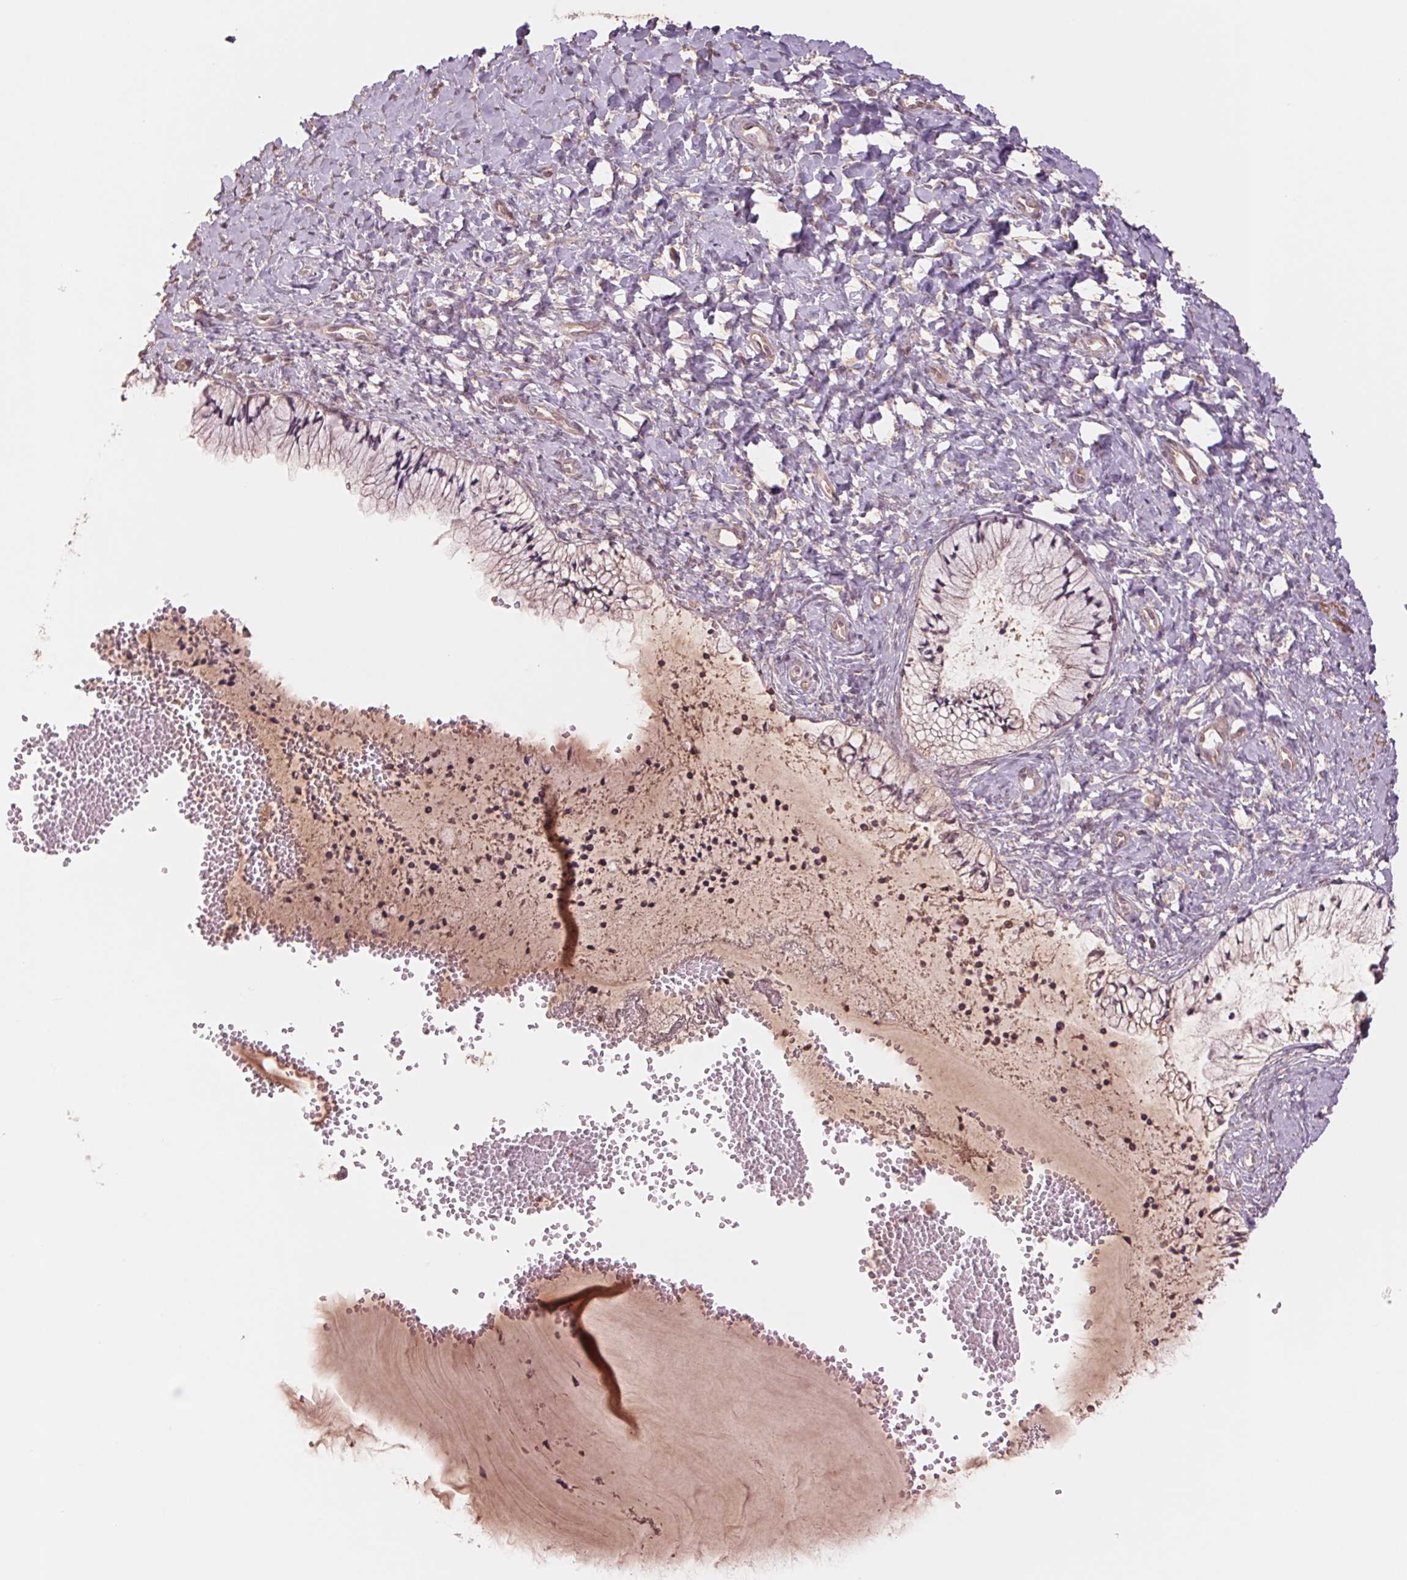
{"staining": {"intensity": "weak", "quantity": "<25%", "location": "cytoplasmic/membranous"}, "tissue": "cervix", "cell_type": "Glandular cells", "image_type": "normal", "snomed": [{"axis": "morphology", "description": "Normal tissue, NOS"}, {"axis": "topography", "description": "Cervix"}], "caption": "This is an IHC micrograph of benign human cervix. There is no expression in glandular cells.", "gene": "PPIAL4A", "patient": {"sex": "female", "age": 37}}